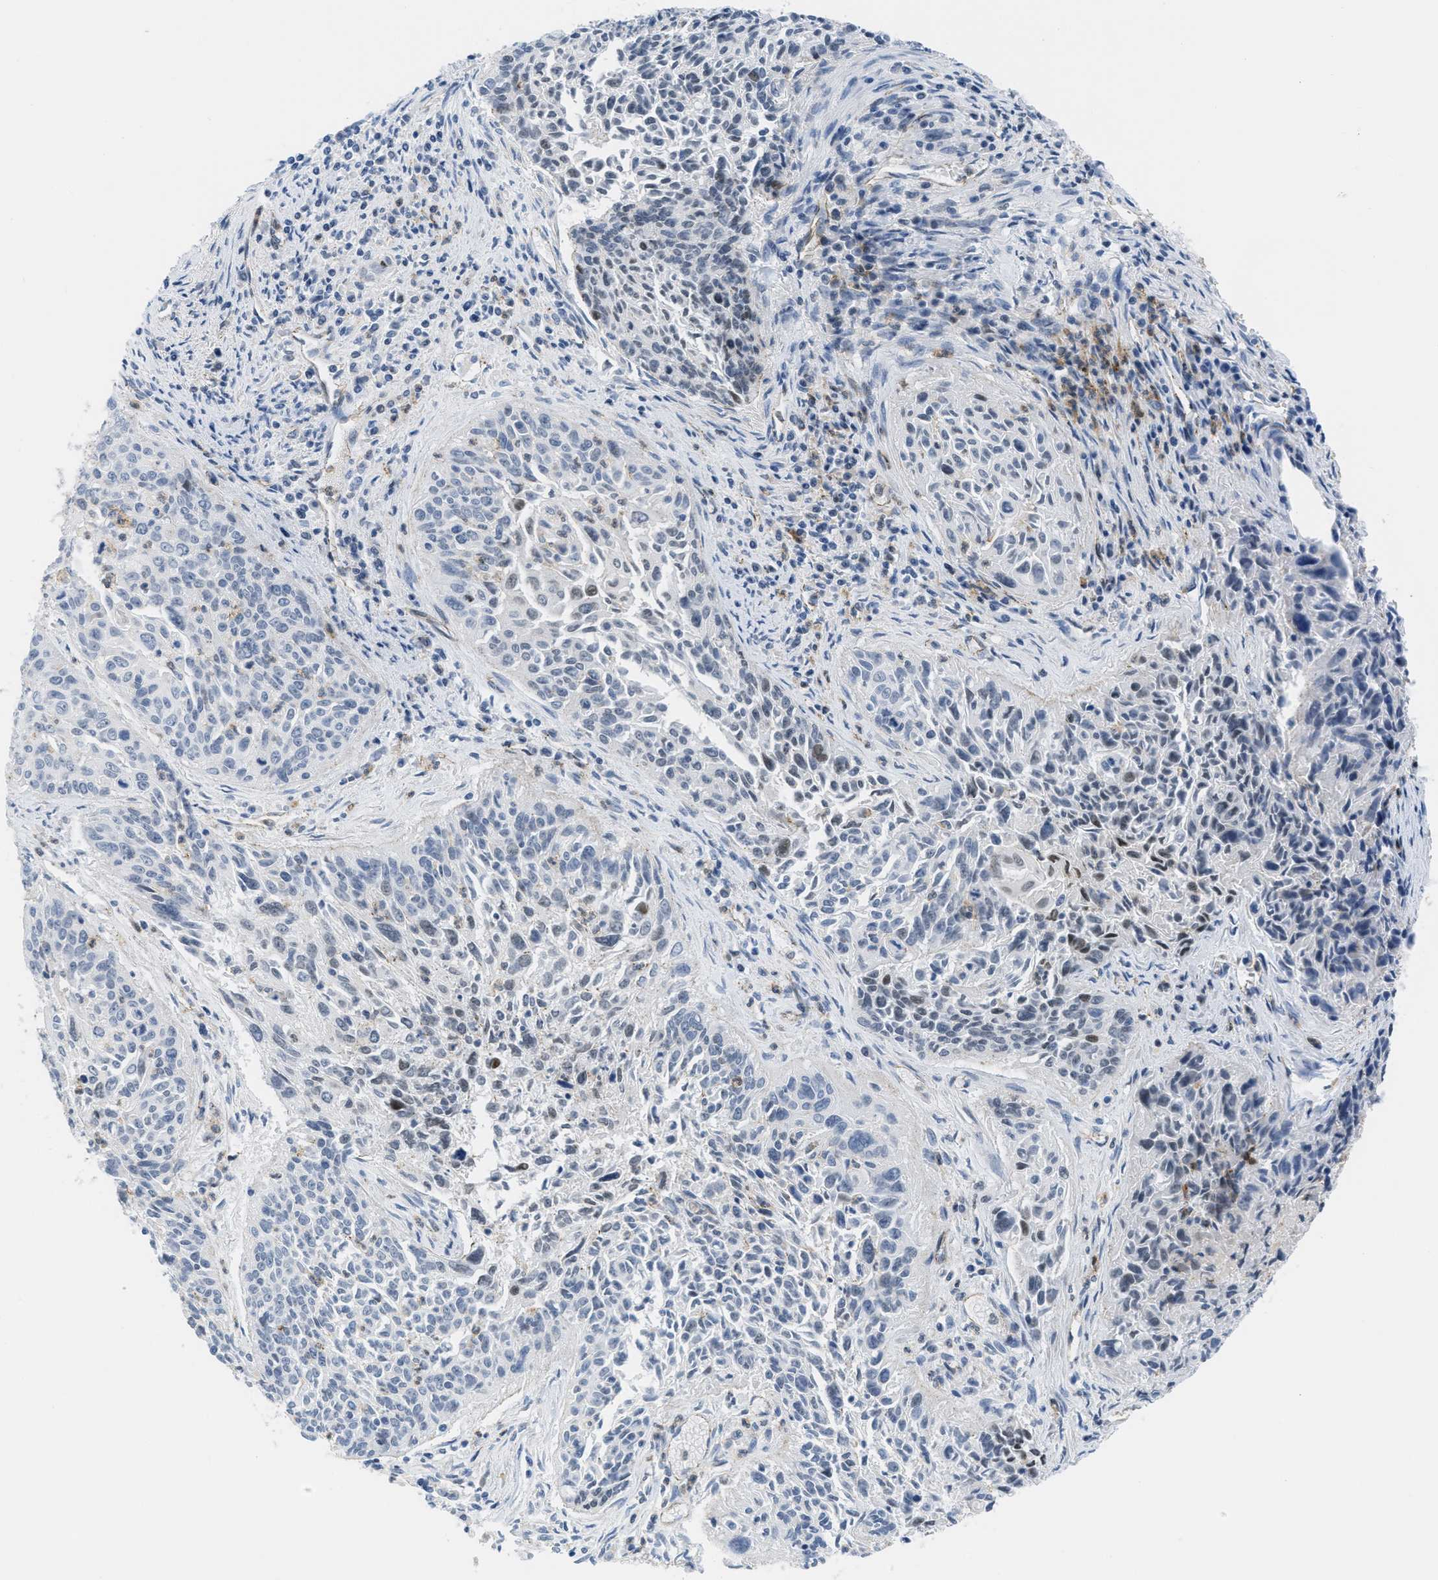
{"staining": {"intensity": "negative", "quantity": "none", "location": "none"}, "tissue": "cervical cancer", "cell_type": "Tumor cells", "image_type": "cancer", "snomed": [{"axis": "morphology", "description": "Squamous cell carcinoma, NOS"}, {"axis": "topography", "description": "Cervix"}], "caption": "Human cervical cancer (squamous cell carcinoma) stained for a protein using immunohistochemistry displays no positivity in tumor cells.", "gene": "CRB3", "patient": {"sex": "female", "age": 55}}